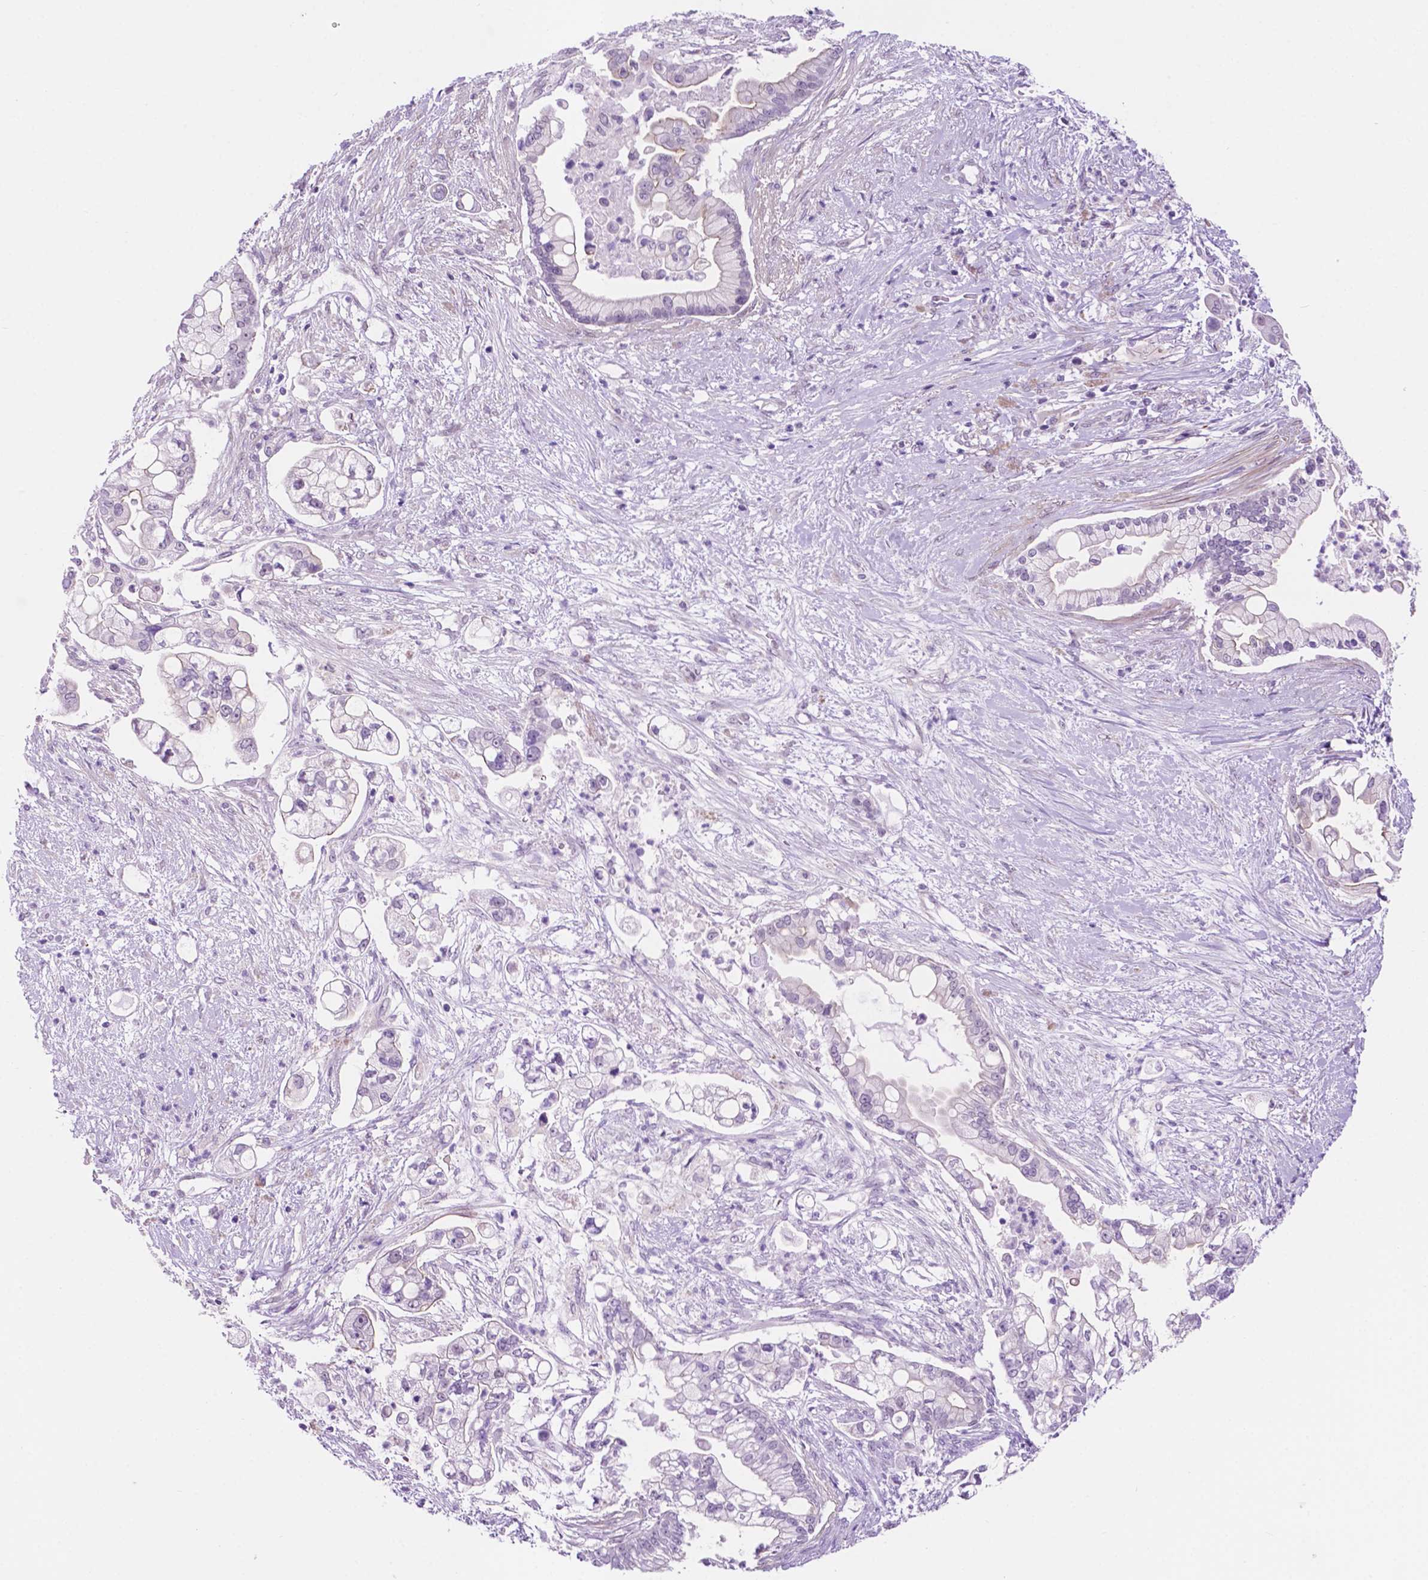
{"staining": {"intensity": "negative", "quantity": "none", "location": "none"}, "tissue": "pancreatic cancer", "cell_type": "Tumor cells", "image_type": "cancer", "snomed": [{"axis": "morphology", "description": "Adenocarcinoma, NOS"}, {"axis": "topography", "description": "Pancreas"}], "caption": "DAB (3,3'-diaminobenzidine) immunohistochemical staining of pancreatic cancer exhibits no significant expression in tumor cells.", "gene": "ACY3", "patient": {"sex": "female", "age": 69}}